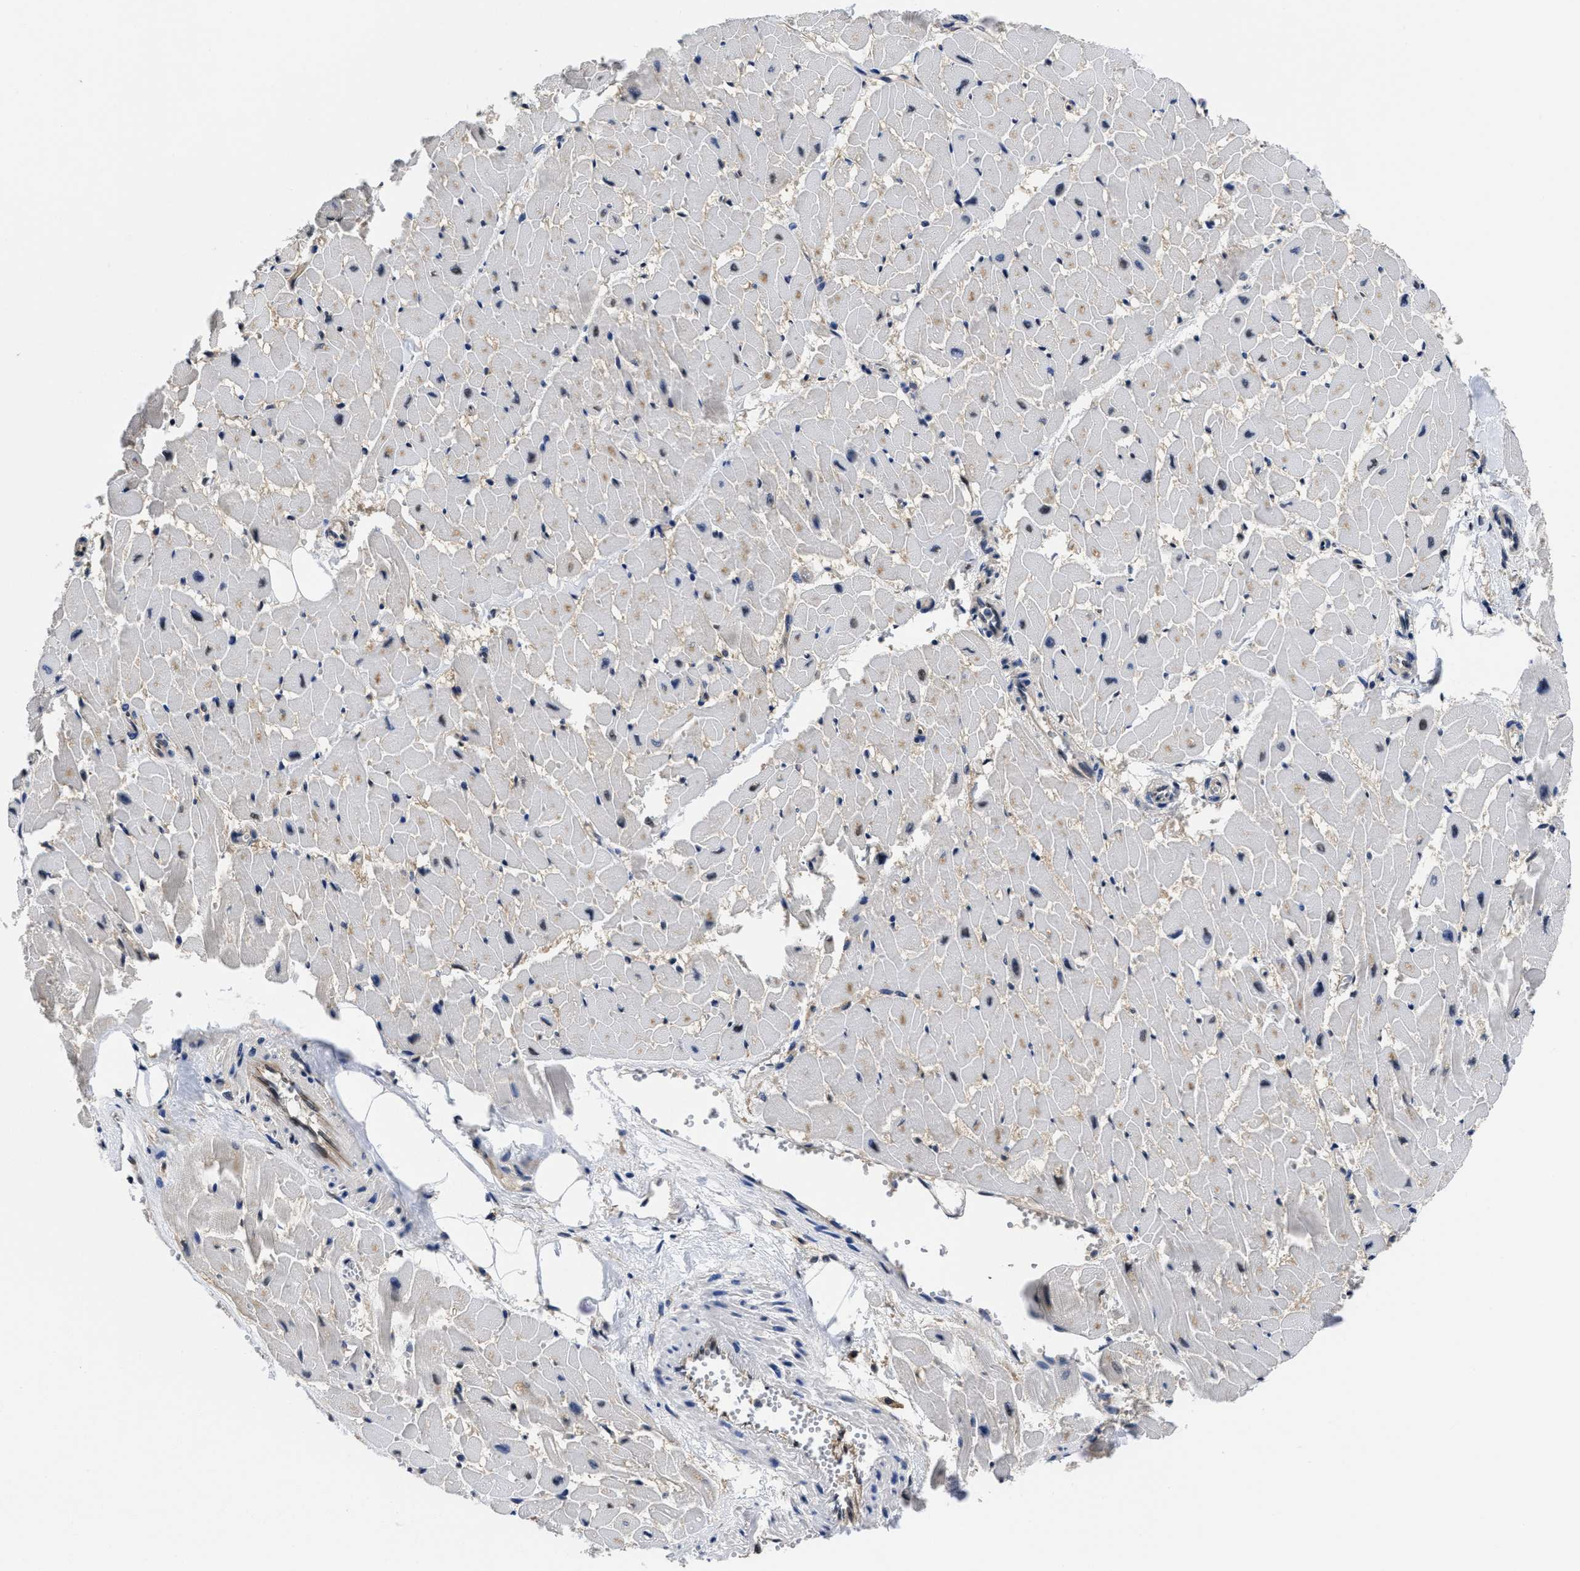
{"staining": {"intensity": "weak", "quantity": "<25%", "location": "cytoplasmic/membranous"}, "tissue": "heart muscle", "cell_type": "Cardiomyocytes", "image_type": "normal", "snomed": [{"axis": "morphology", "description": "Normal tissue, NOS"}, {"axis": "topography", "description": "Heart"}], "caption": "Immunohistochemical staining of benign human heart muscle reveals no significant staining in cardiomyocytes. (DAB IHC visualized using brightfield microscopy, high magnification).", "gene": "MCOLN2", "patient": {"sex": "female", "age": 19}}